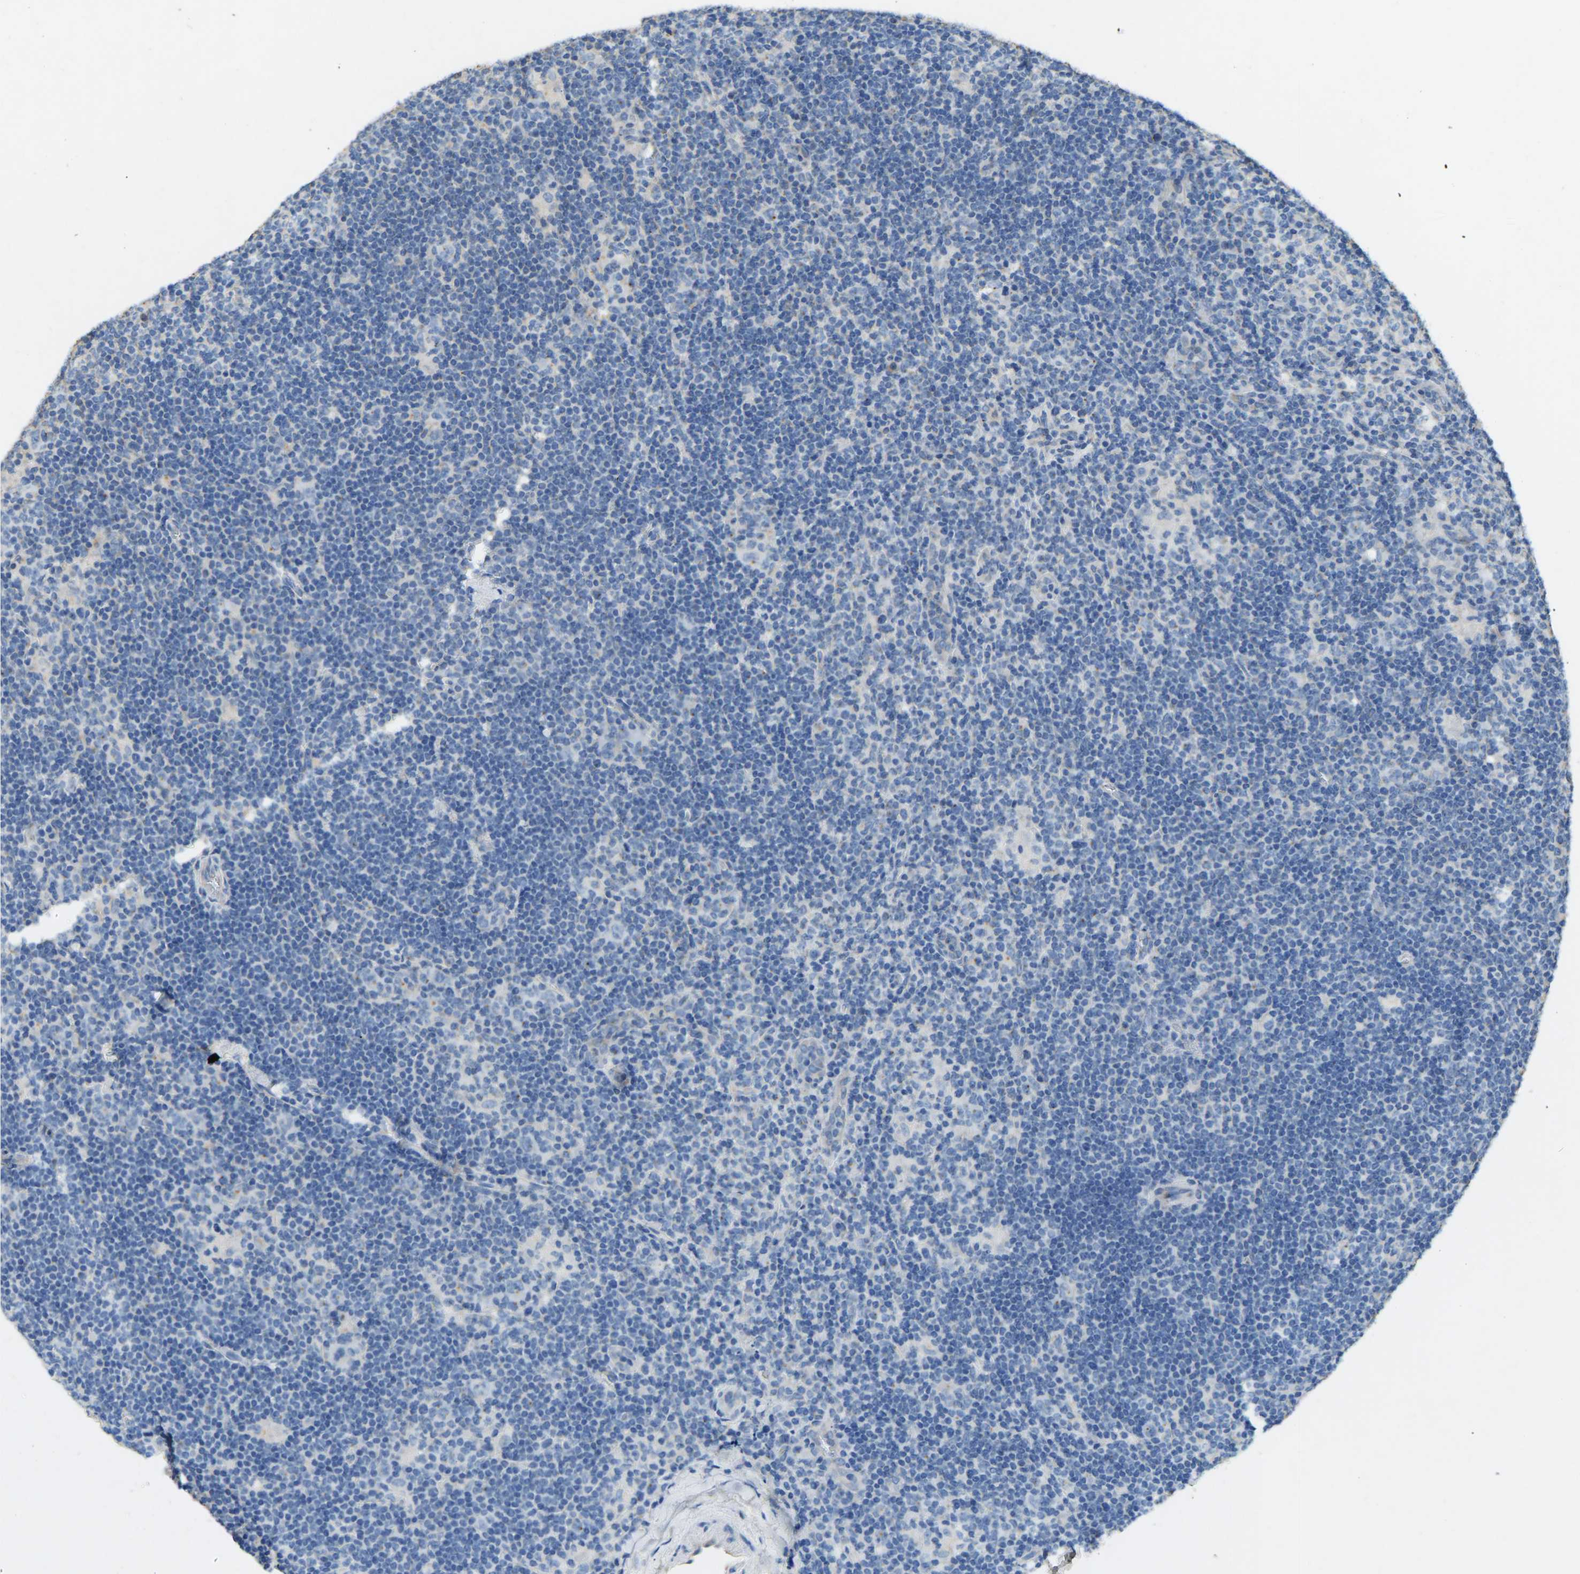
{"staining": {"intensity": "negative", "quantity": "none", "location": "none"}, "tissue": "lymphoma", "cell_type": "Tumor cells", "image_type": "cancer", "snomed": [{"axis": "morphology", "description": "Hodgkin's disease, NOS"}, {"axis": "topography", "description": "Lymph node"}], "caption": "A micrograph of Hodgkin's disease stained for a protein shows no brown staining in tumor cells.", "gene": "TECTA", "patient": {"sex": "female", "age": 57}}